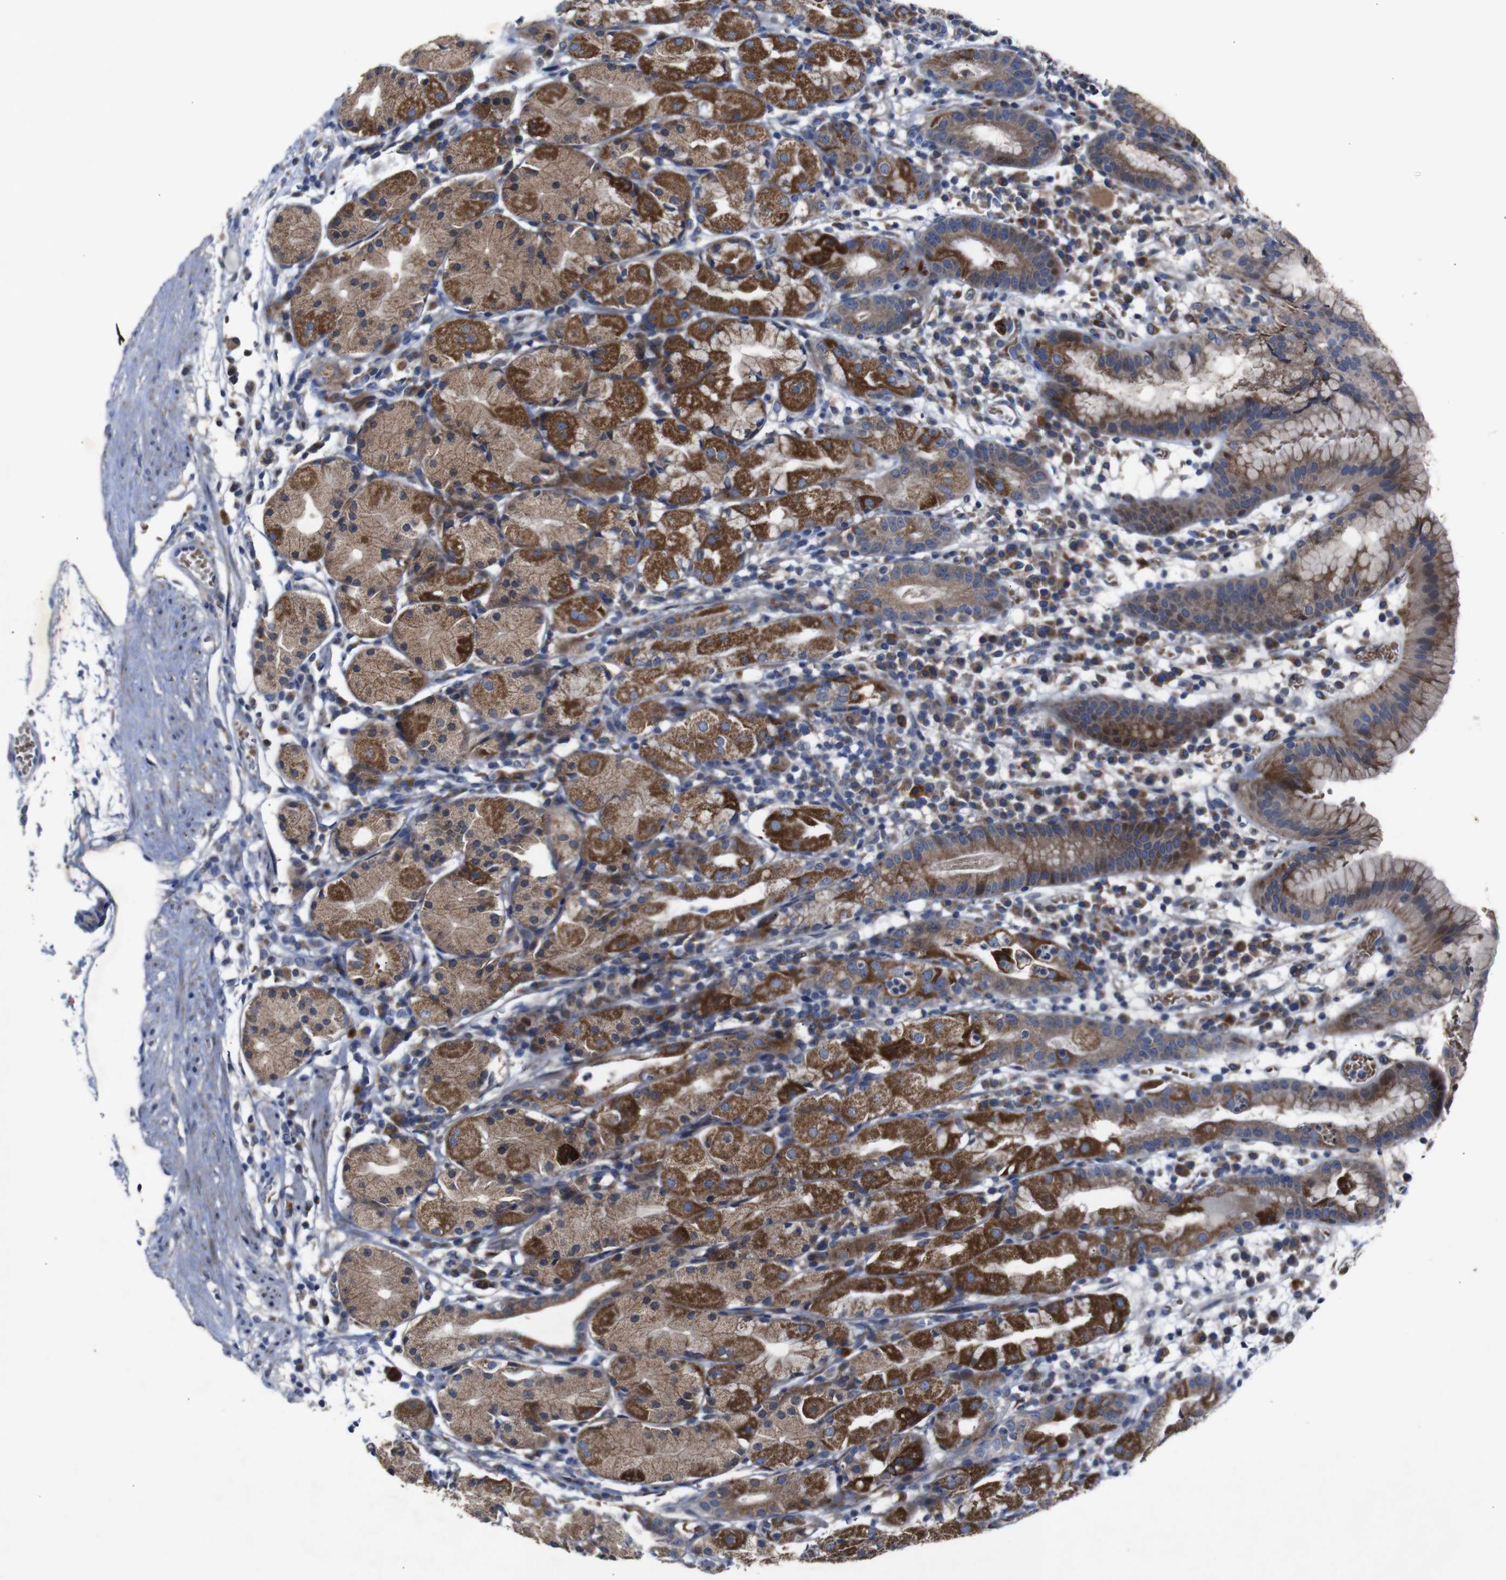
{"staining": {"intensity": "strong", "quantity": ">75%", "location": "cytoplasmic/membranous"}, "tissue": "stomach", "cell_type": "Glandular cells", "image_type": "normal", "snomed": [{"axis": "morphology", "description": "Normal tissue, NOS"}, {"axis": "topography", "description": "Stomach"}, {"axis": "topography", "description": "Stomach, lower"}], "caption": "This micrograph demonstrates immunohistochemistry (IHC) staining of unremarkable human stomach, with high strong cytoplasmic/membranous staining in approximately >75% of glandular cells.", "gene": "CHST10", "patient": {"sex": "female", "age": 75}}